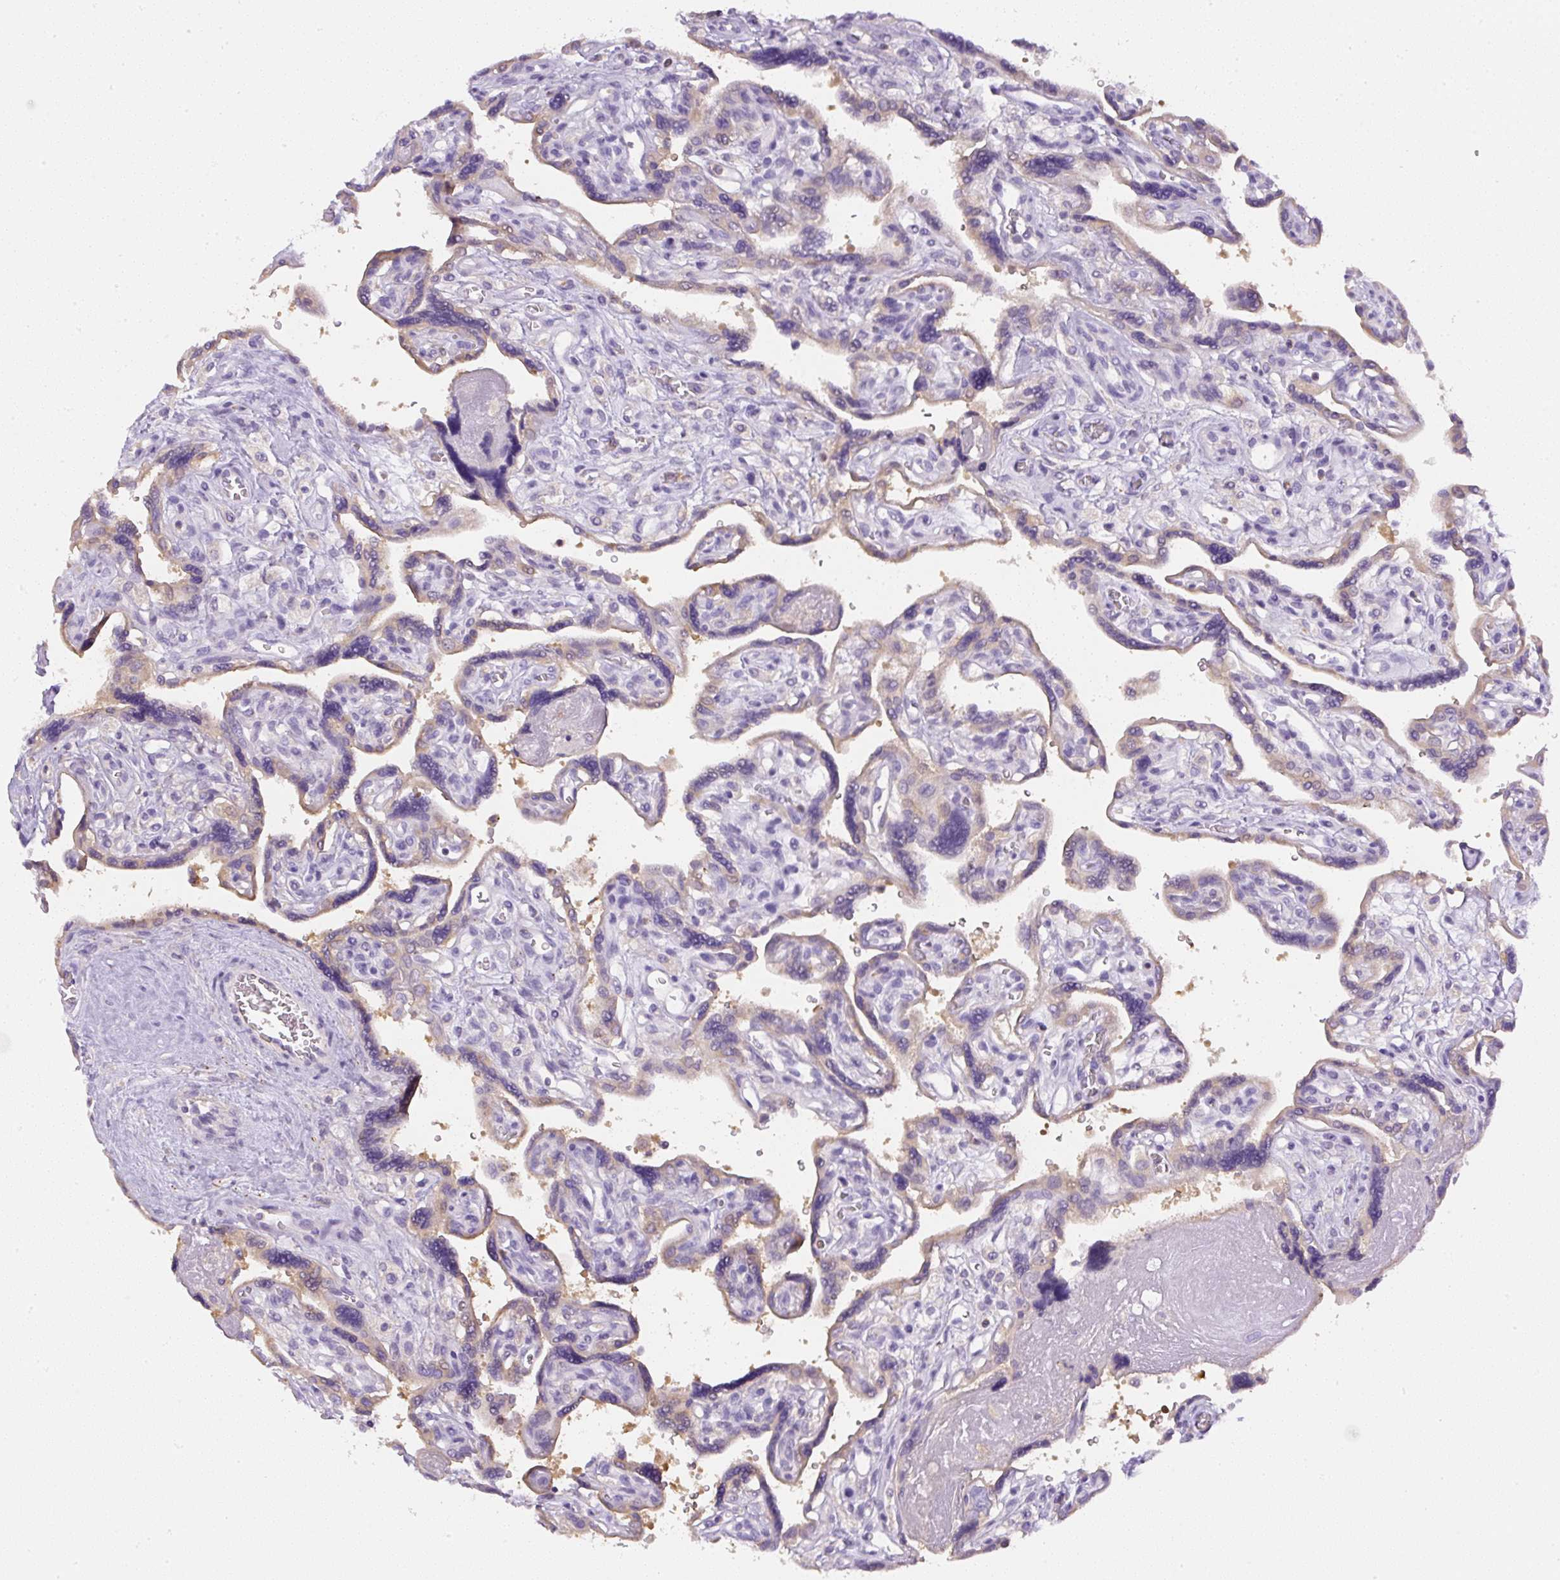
{"staining": {"intensity": "negative", "quantity": "none", "location": "none"}, "tissue": "placenta", "cell_type": "Decidual cells", "image_type": "normal", "snomed": [{"axis": "morphology", "description": "Normal tissue, NOS"}, {"axis": "topography", "description": "Placenta"}], "caption": "Placenta was stained to show a protein in brown. There is no significant staining in decidual cells. Brightfield microscopy of immunohistochemistry (IHC) stained with DAB (brown) and hematoxylin (blue), captured at high magnification.", "gene": "PIP5KL1", "patient": {"sex": "female", "age": 39}}